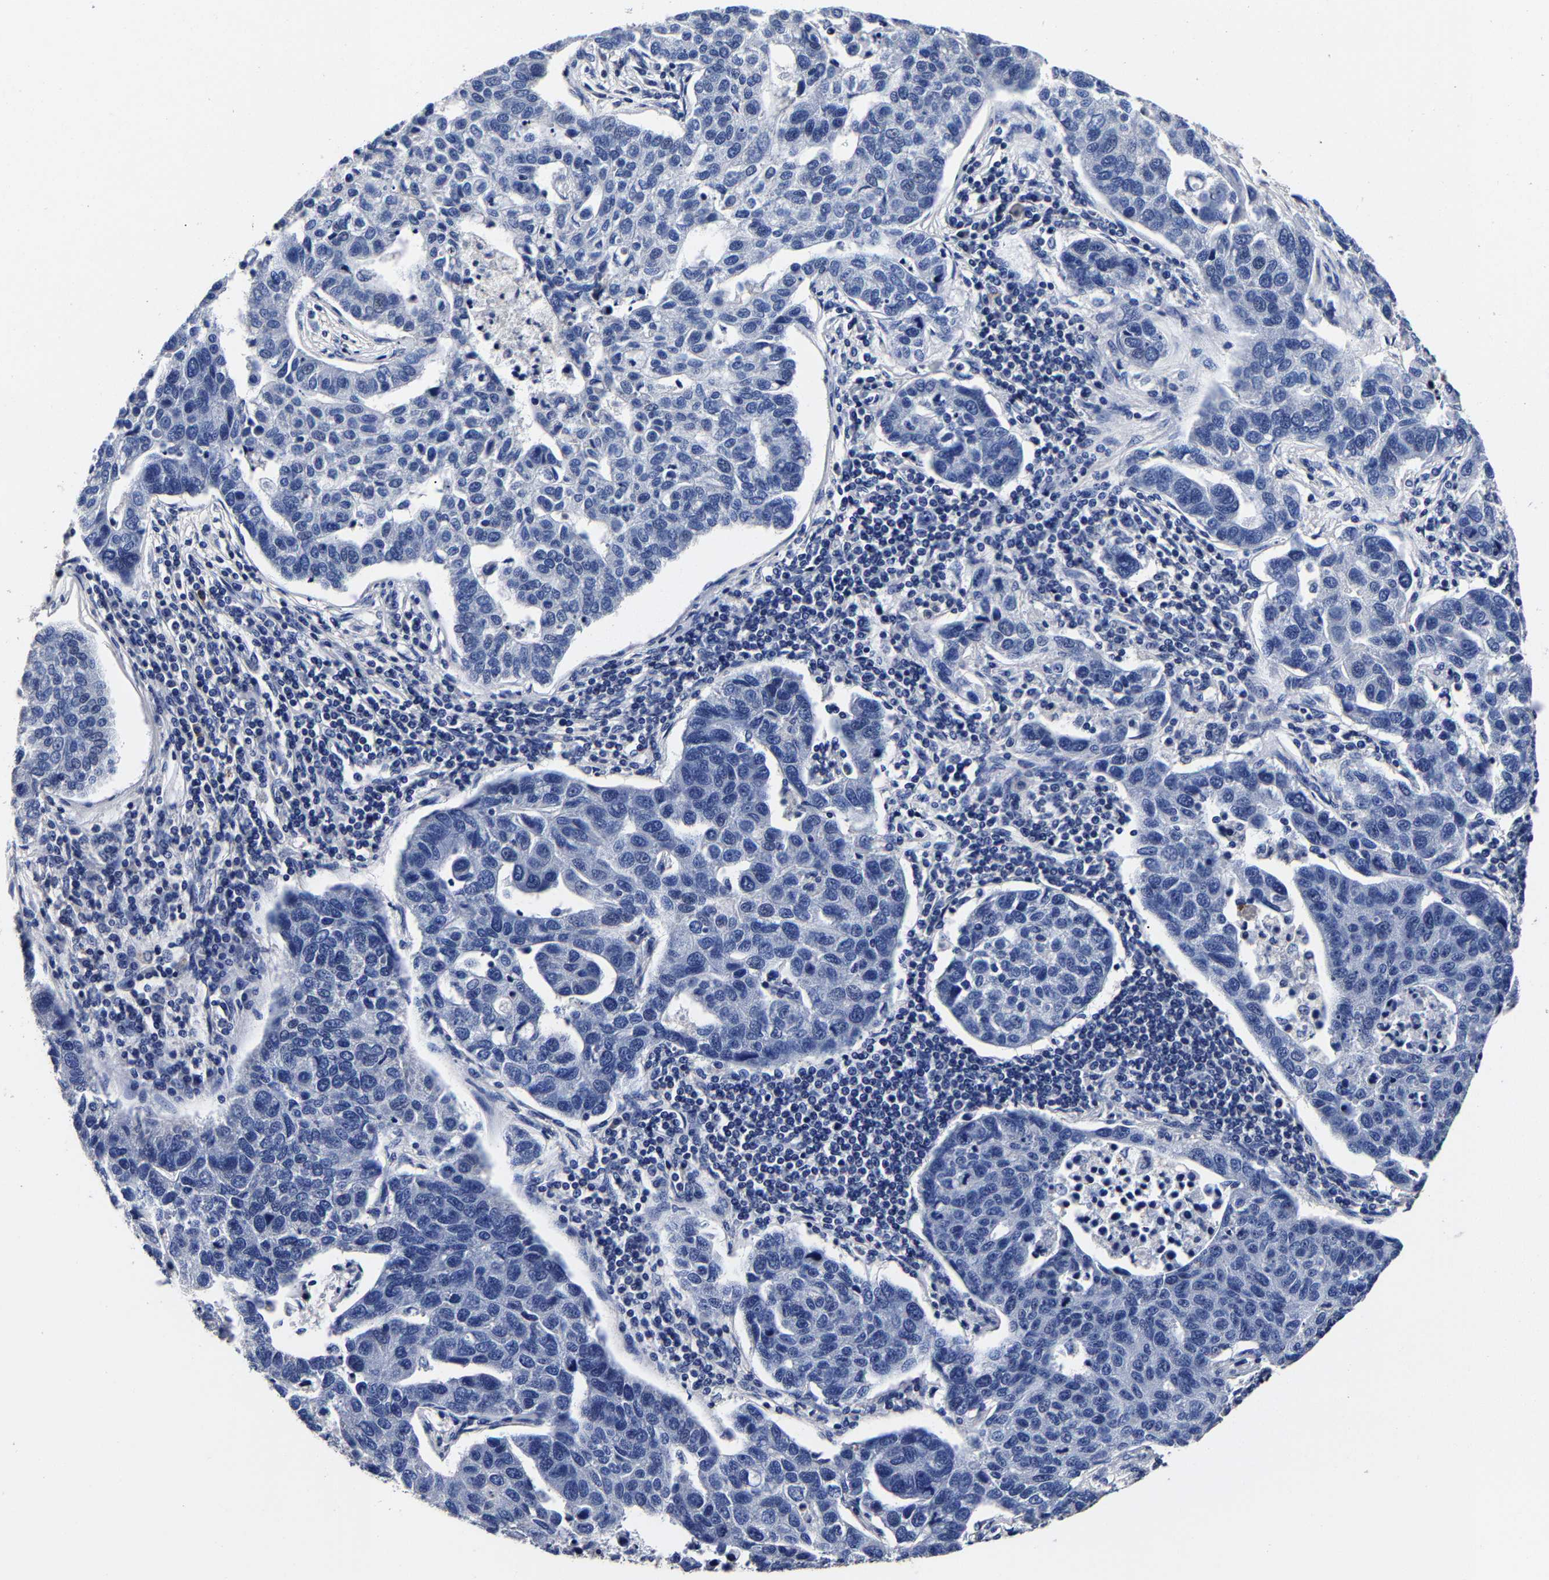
{"staining": {"intensity": "negative", "quantity": "none", "location": "none"}, "tissue": "pancreatic cancer", "cell_type": "Tumor cells", "image_type": "cancer", "snomed": [{"axis": "morphology", "description": "Adenocarcinoma, NOS"}, {"axis": "topography", "description": "Pancreas"}], "caption": "This histopathology image is of pancreatic cancer (adenocarcinoma) stained with immunohistochemistry (IHC) to label a protein in brown with the nuclei are counter-stained blue. There is no positivity in tumor cells.", "gene": "AKAP4", "patient": {"sex": "female", "age": 61}}